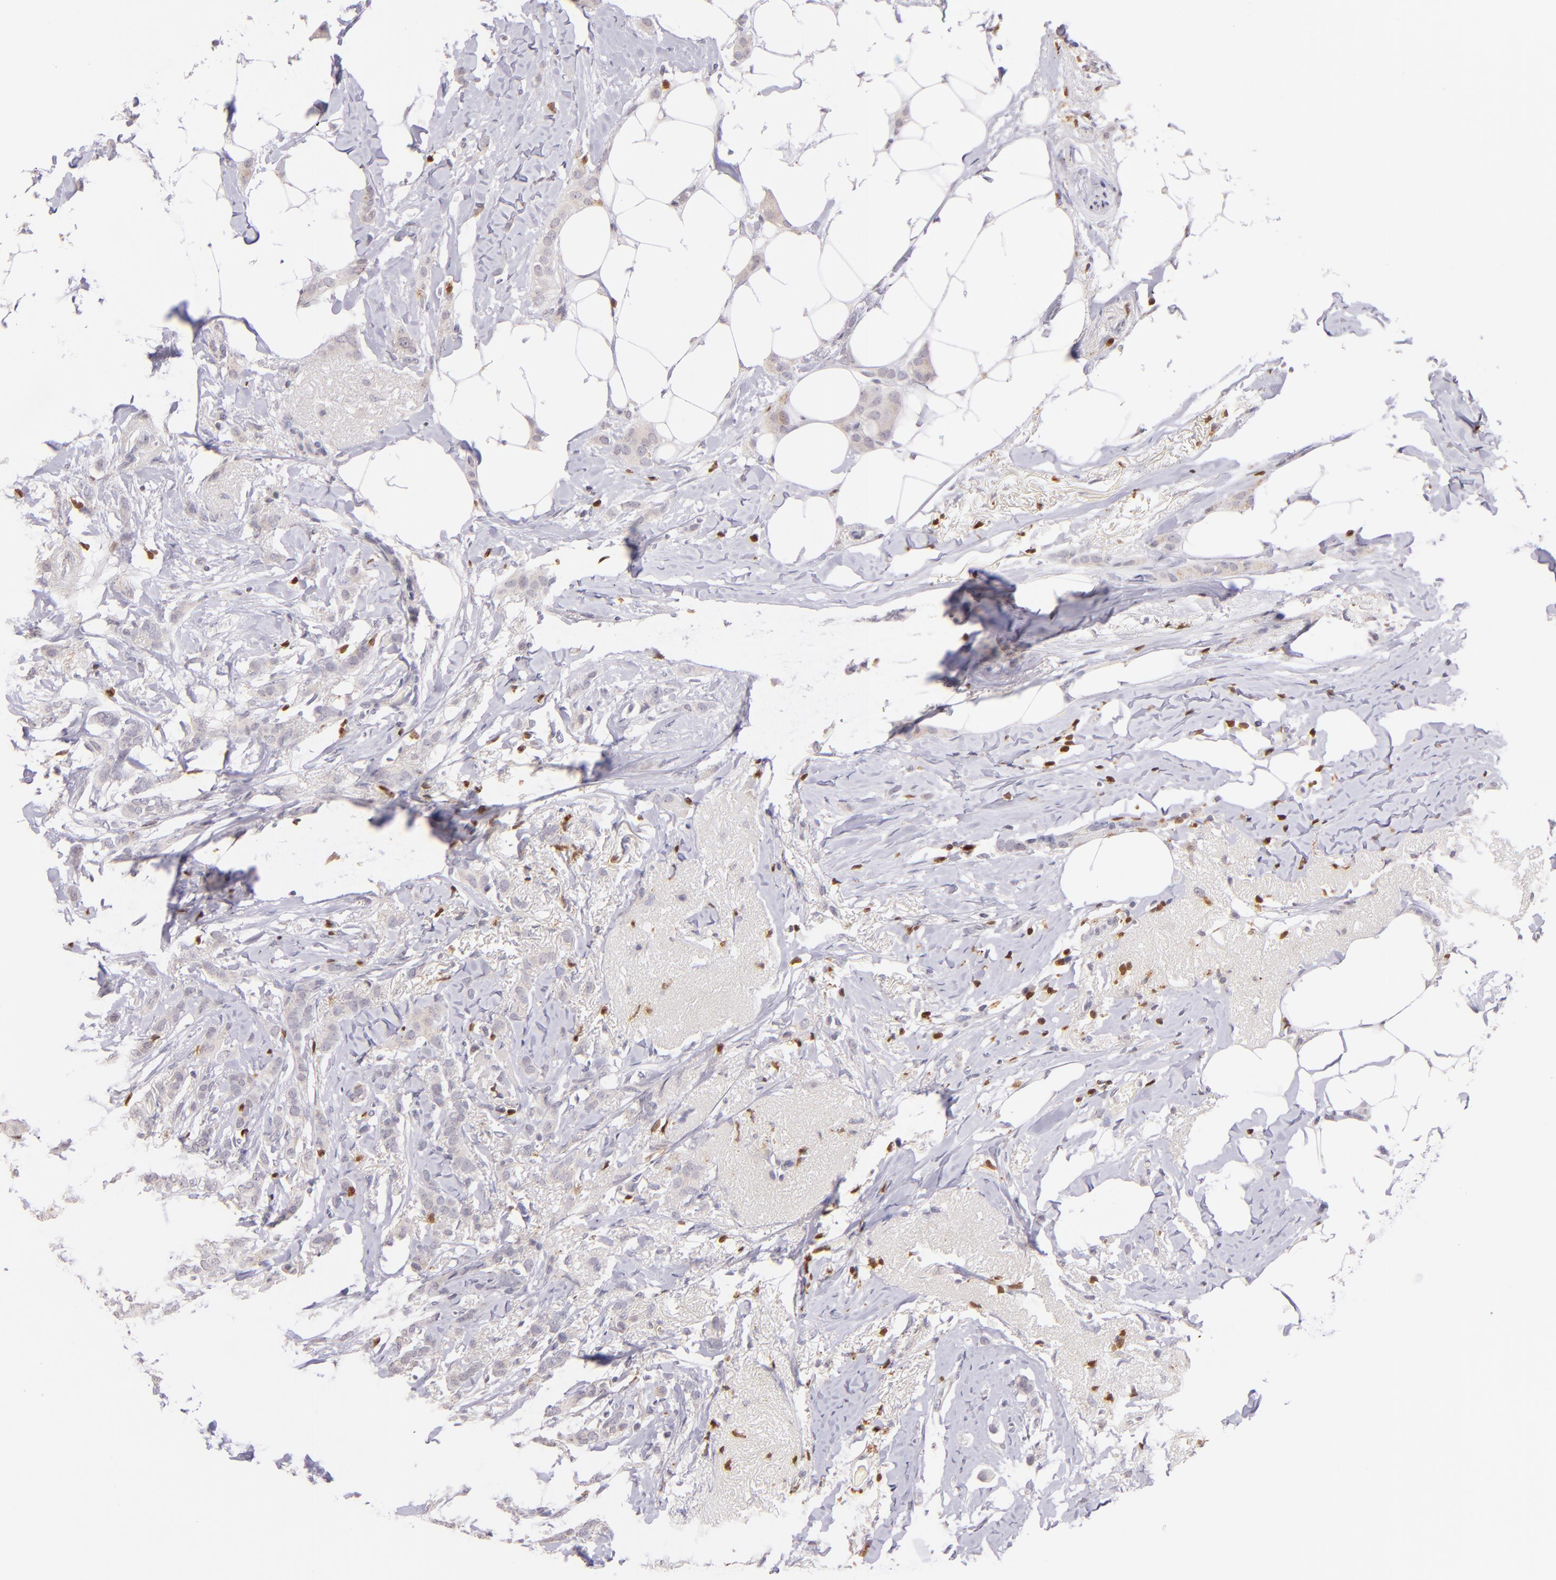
{"staining": {"intensity": "negative", "quantity": "none", "location": "none"}, "tissue": "breast cancer", "cell_type": "Tumor cells", "image_type": "cancer", "snomed": [{"axis": "morphology", "description": "Lobular carcinoma"}, {"axis": "topography", "description": "Breast"}], "caption": "Tumor cells show no significant expression in lobular carcinoma (breast). (Stains: DAB IHC with hematoxylin counter stain, Microscopy: brightfield microscopy at high magnification).", "gene": "ZAP70", "patient": {"sex": "female", "age": 55}}